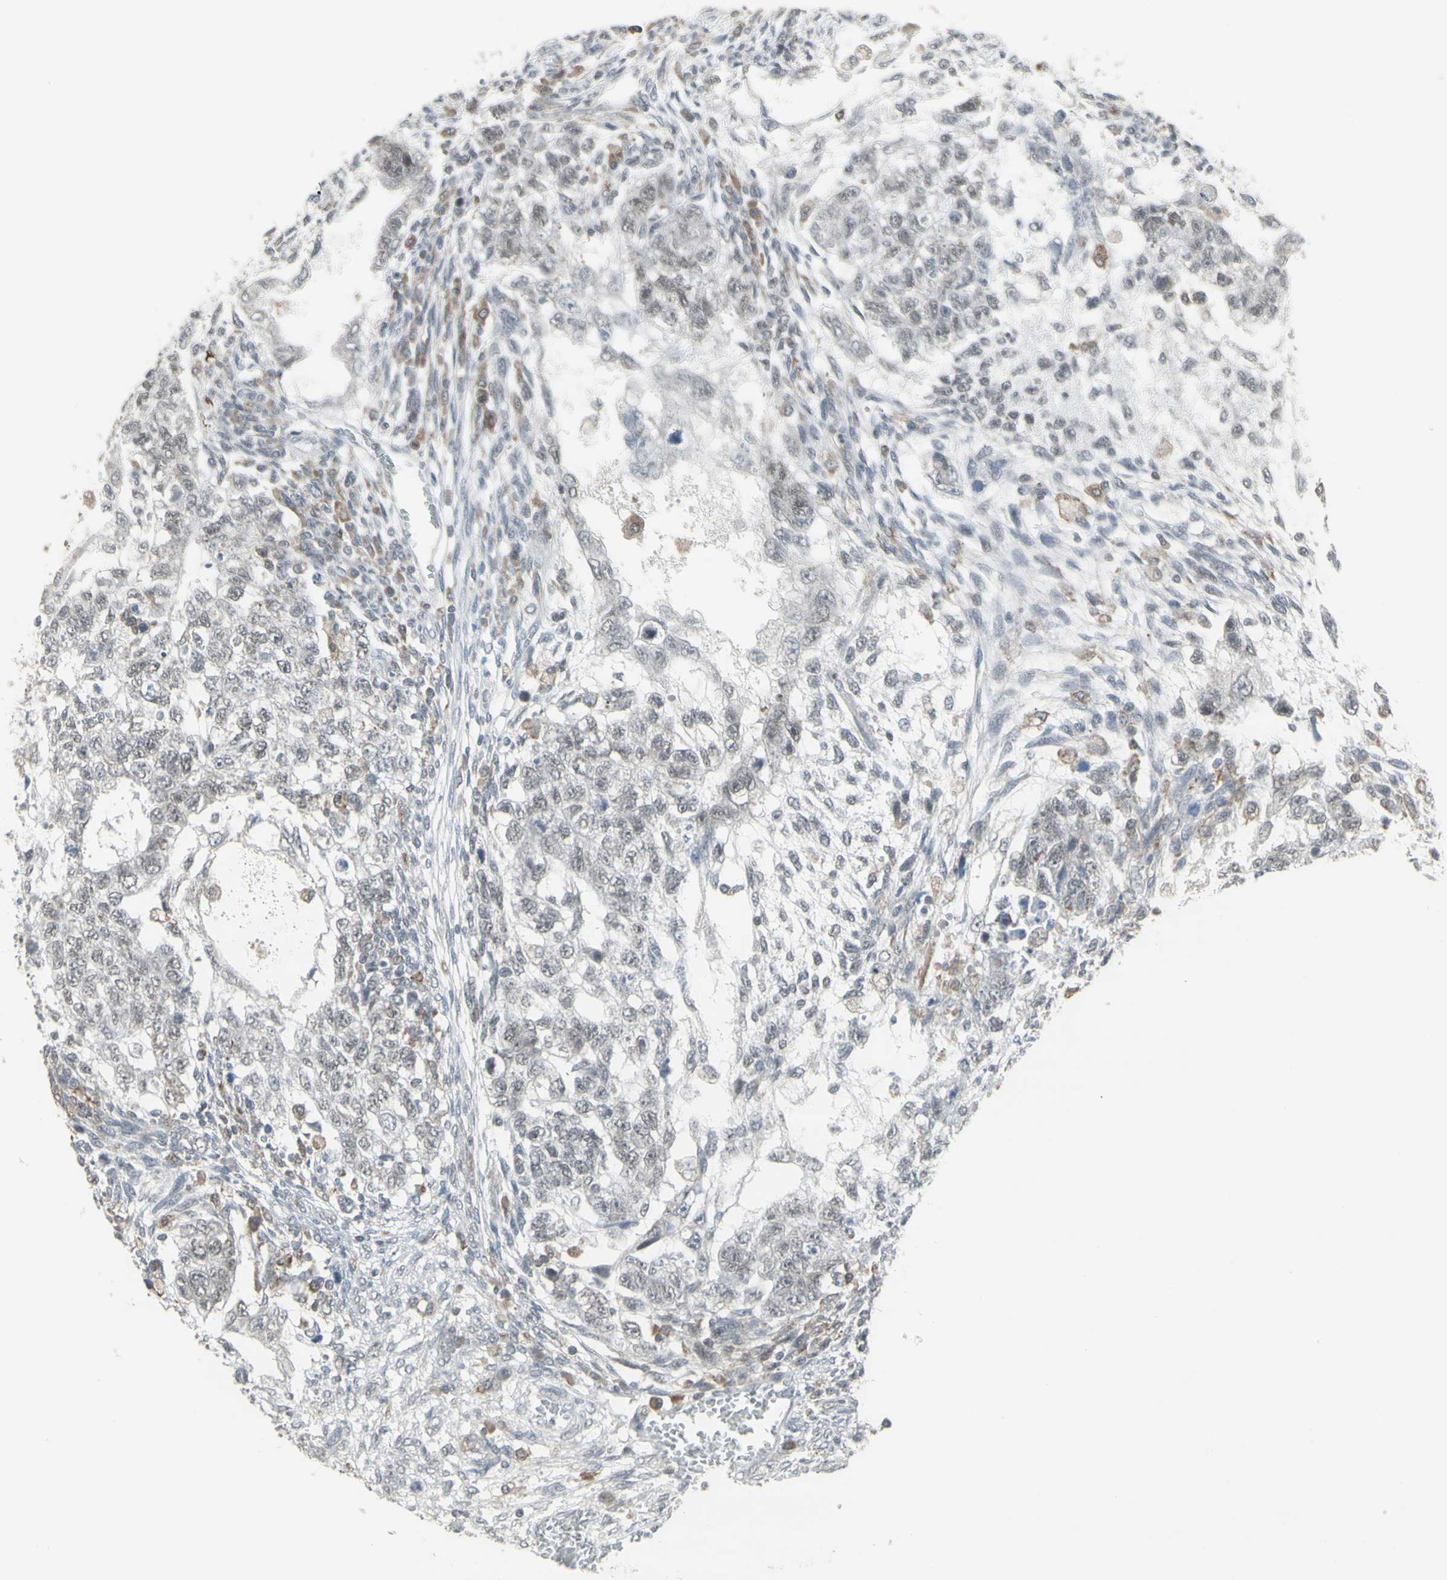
{"staining": {"intensity": "moderate", "quantity": "<25%", "location": "cytoplasmic/membranous"}, "tissue": "testis cancer", "cell_type": "Tumor cells", "image_type": "cancer", "snomed": [{"axis": "morphology", "description": "Normal tissue, NOS"}, {"axis": "morphology", "description": "Carcinoma, Embryonal, NOS"}, {"axis": "topography", "description": "Testis"}], "caption": "Brown immunohistochemical staining in human embryonal carcinoma (testis) shows moderate cytoplasmic/membranous positivity in about <25% of tumor cells.", "gene": "SAMSN1", "patient": {"sex": "male", "age": 36}}